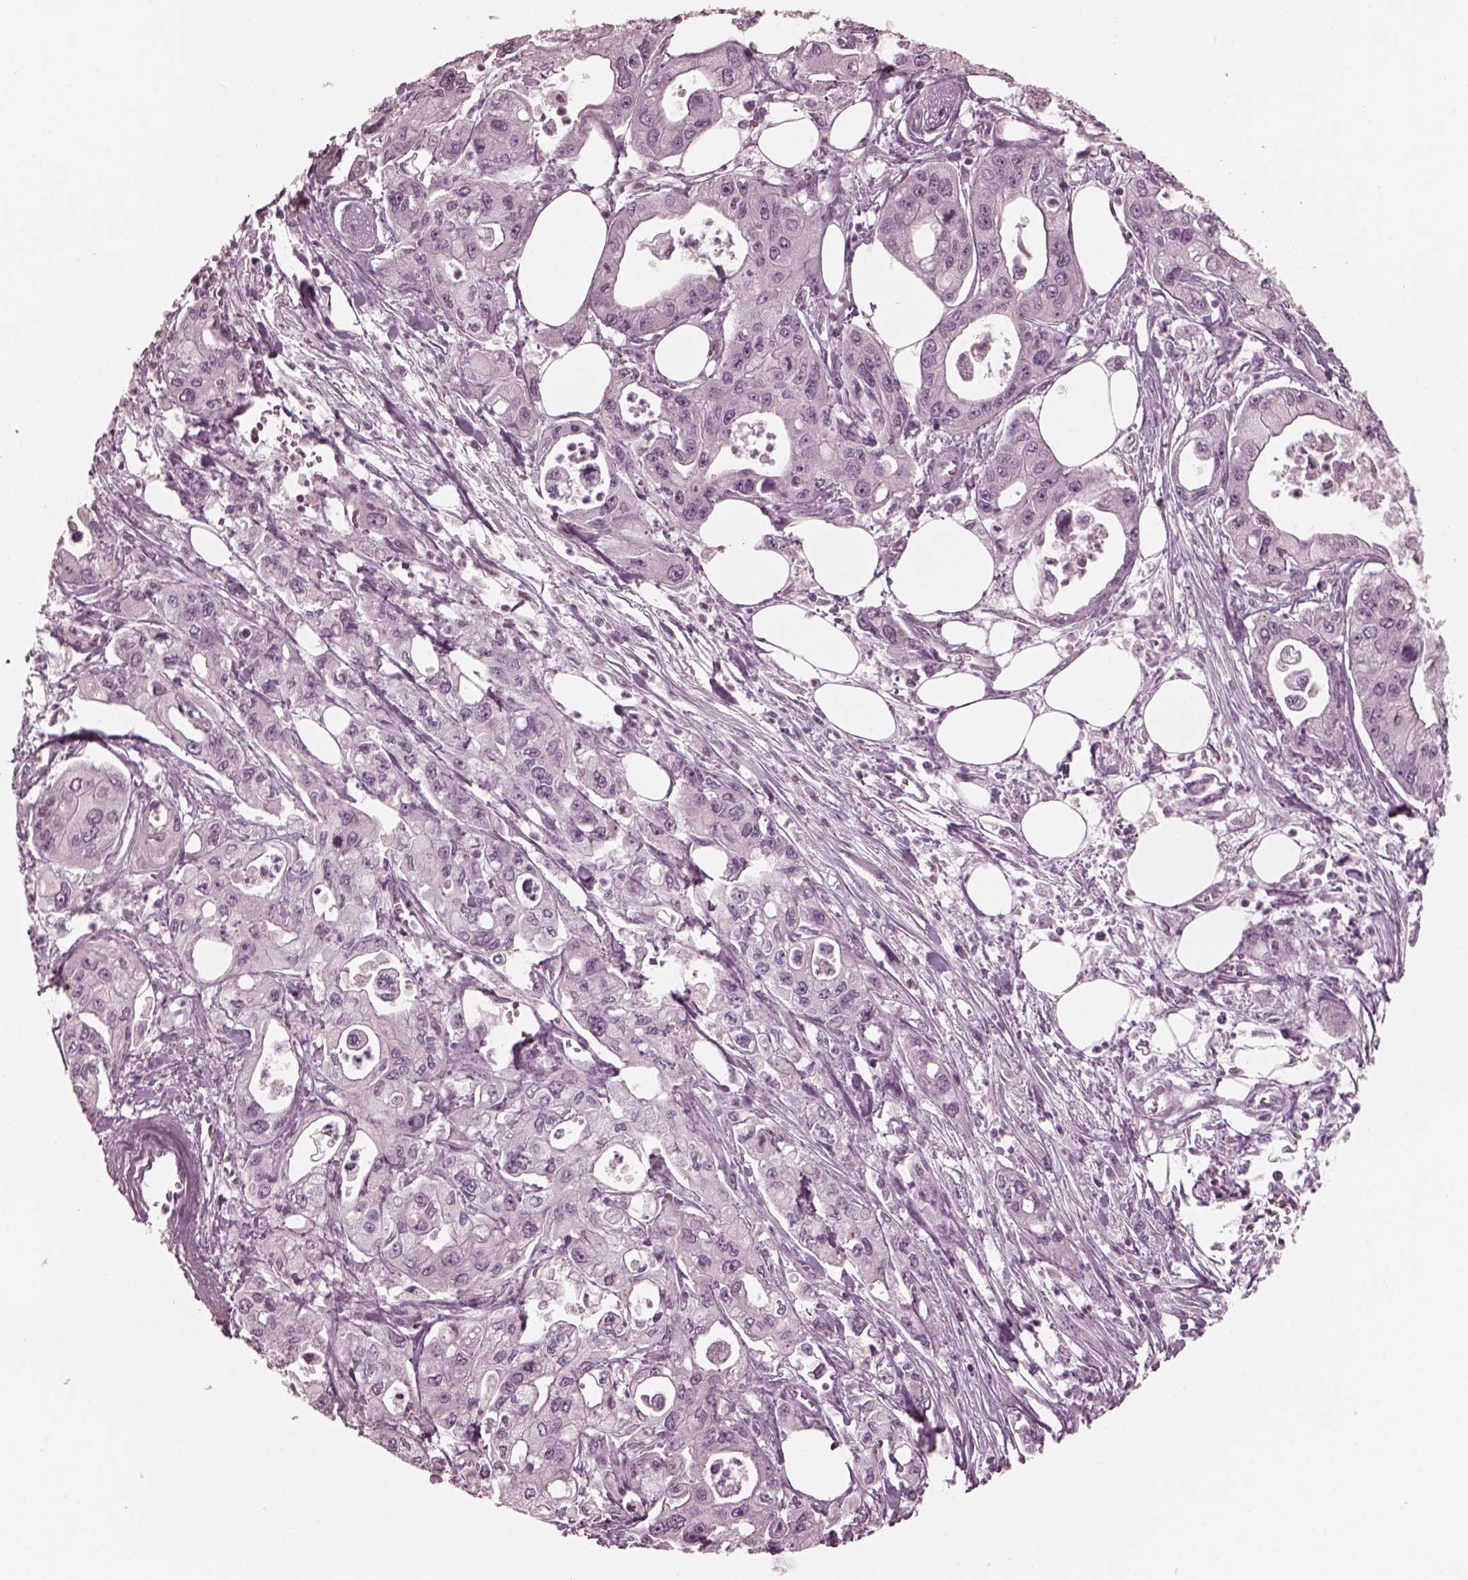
{"staining": {"intensity": "negative", "quantity": "none", "location": "none"}, "tissue": "pancreatic cancer", "cell_type": "Tumor cells", "image_type": "cancer", "snomed": [{"axis": "morphology", "description": "Adenocarcinoma, NOS"}, {"axis": "topography", "description": "Pancreas"}], "caption": "Tumor cells show no significant staining in pancreatic adenocarcinoma. (DAB IHC visualized using brightfield microscopy, high magnification).", "gene": "YY2", "patient": {"sex": "male", "age": 70}}